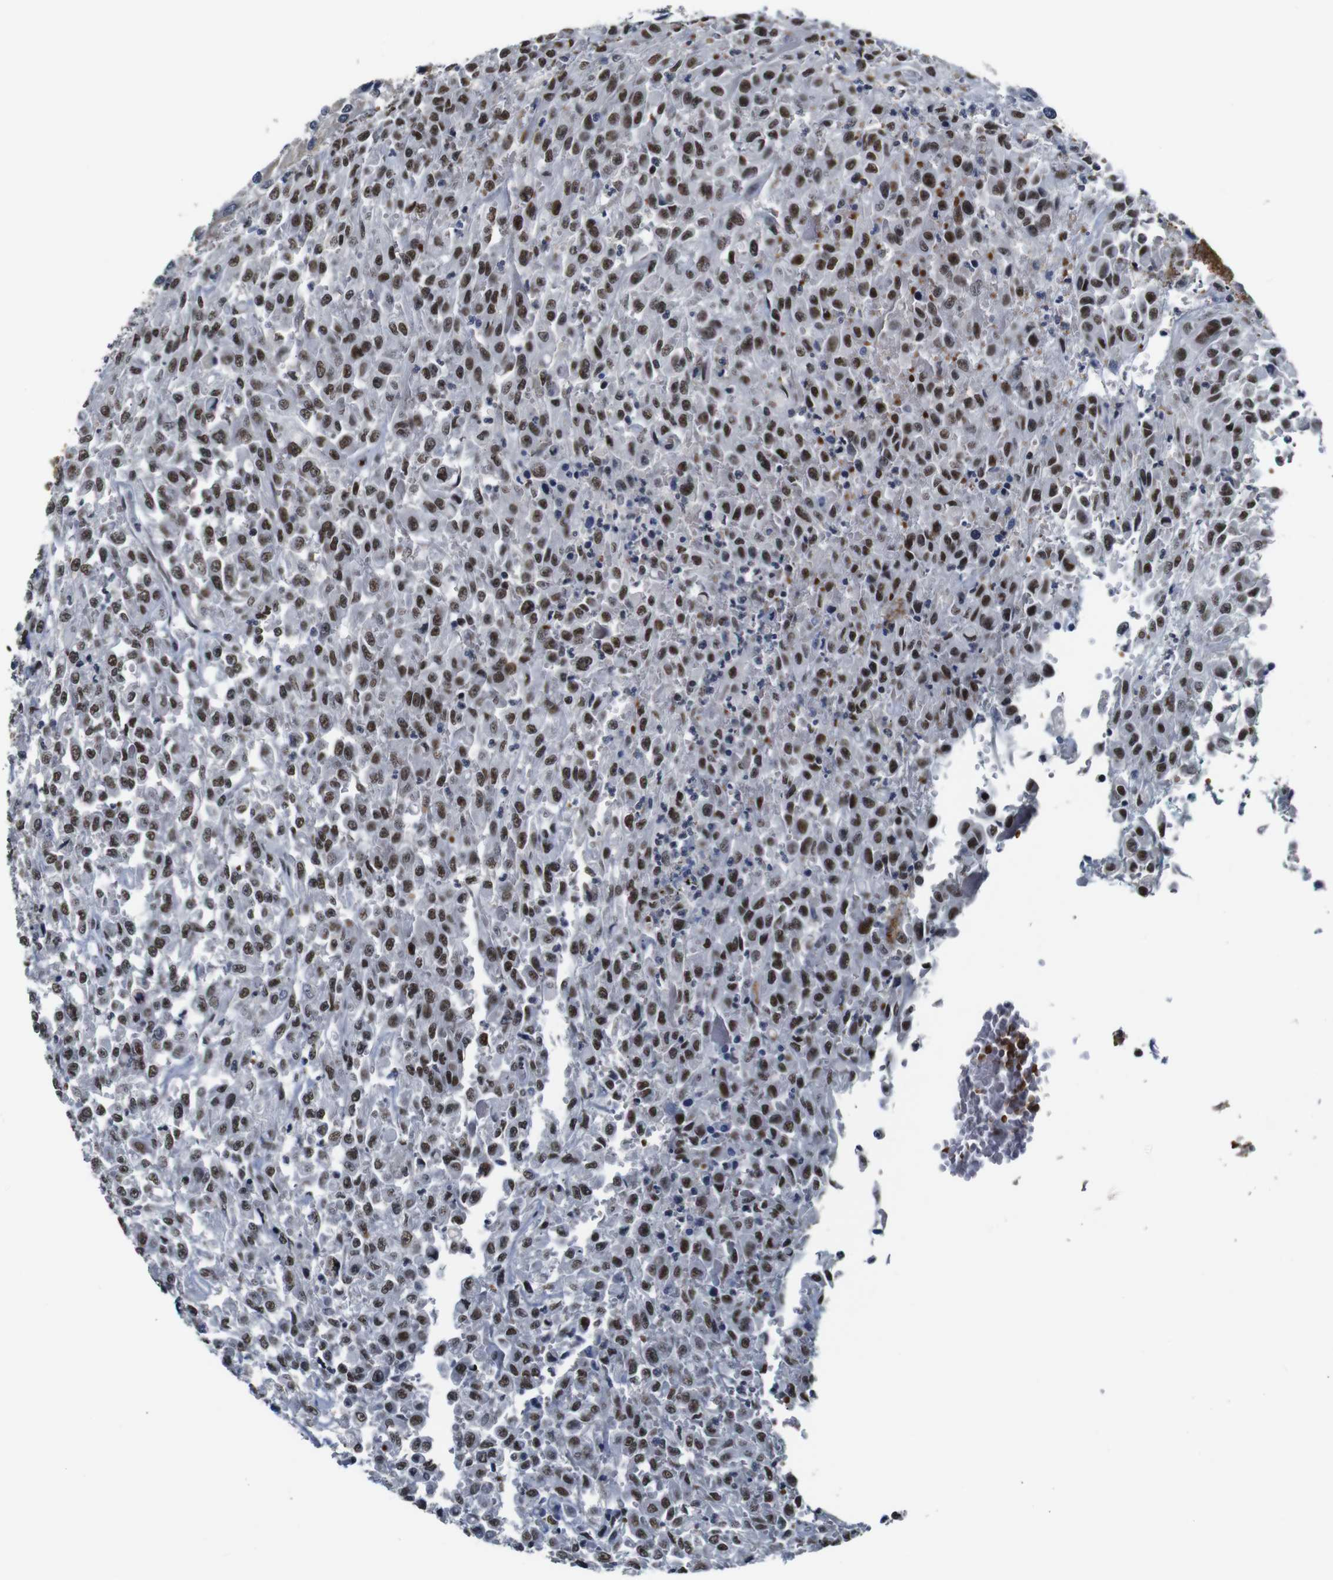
{"staining": {"intensity": "strong", "quantity": ">75%", "location": "nuclear"}, "tissue": "urothelial cancer", "cell_type": "Tumor cells", "image_type": "cancer", "snomed": [{"axis": "morphology", "description": "Urothelial carcinoma, High grade"}, {"axis": "topography", "description": "Urinary bladder"}], "caption": "Protein staining of high-grade urothelial carcinoma tissue demonstrates strong nuclear positivity in approximately >75% of tumor cells. (IHC, brightfield microscopy, high magnification).", "gene": "ILDR2", "patient": {"sex": "male", "age": 46}}